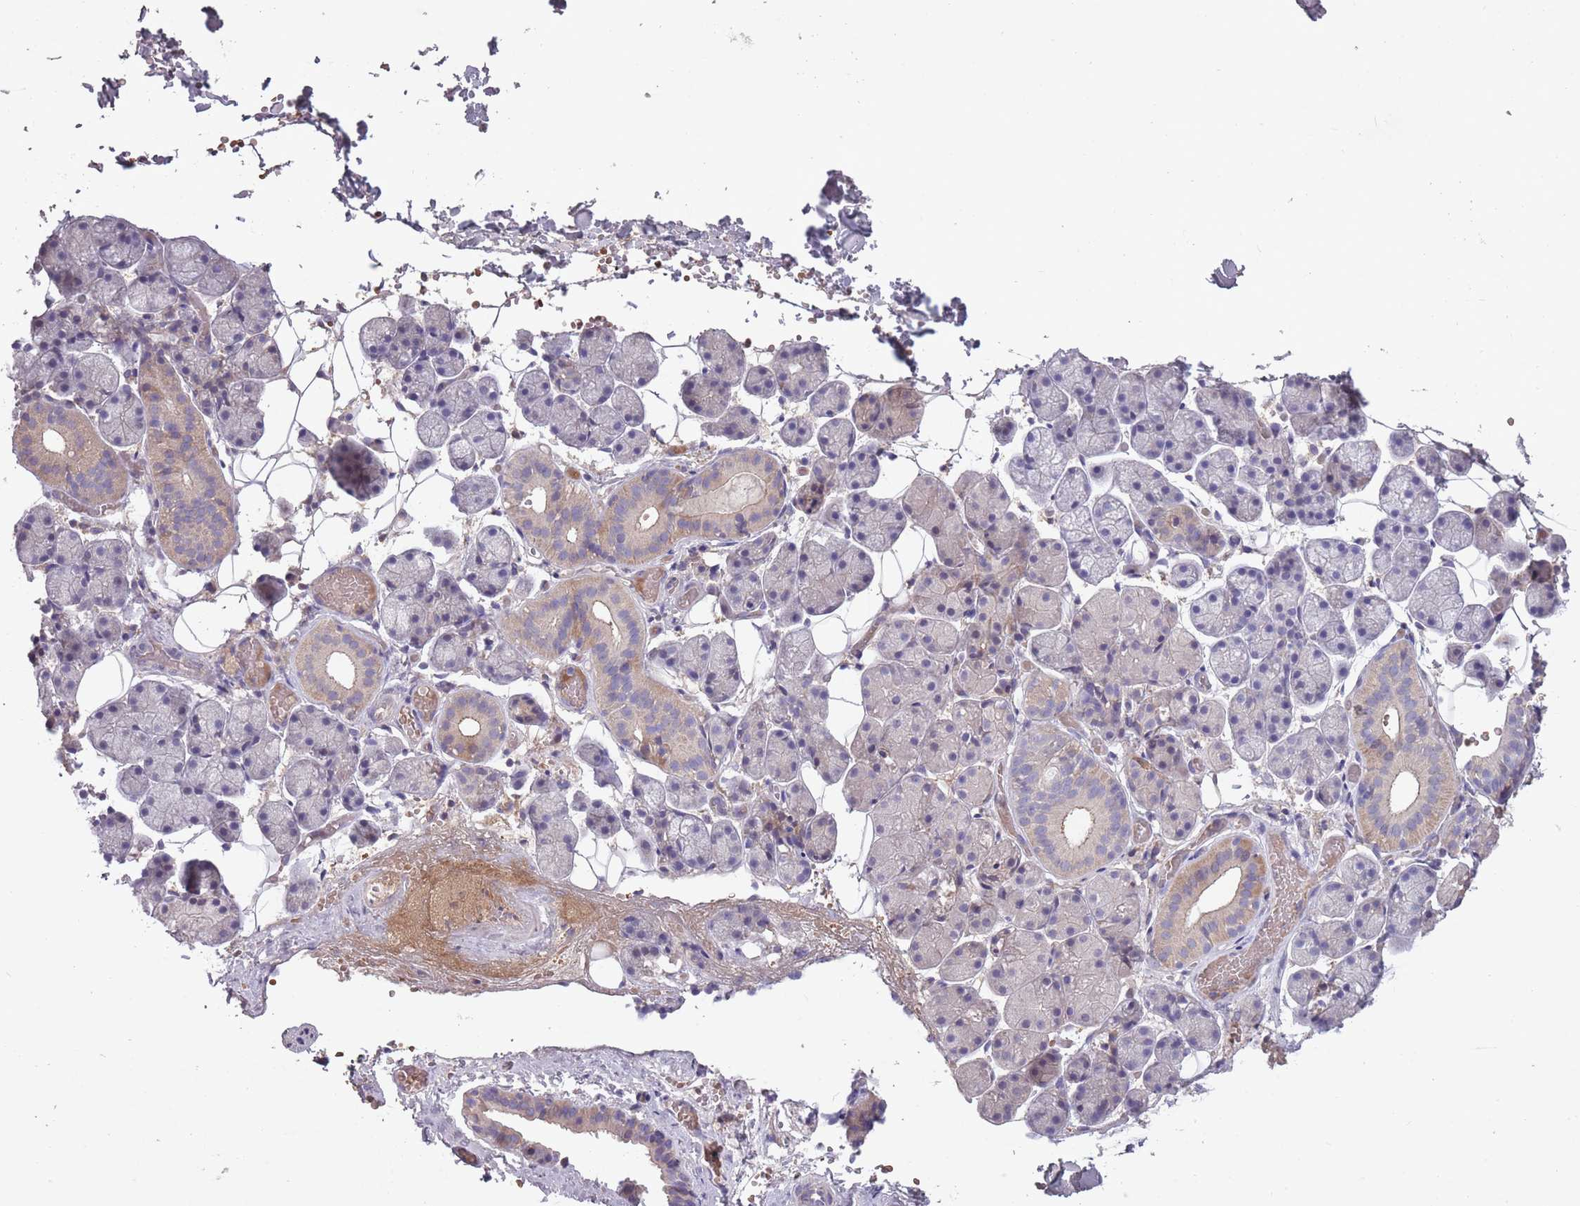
{"staining": {"intensity": "weak", "quantity": "<25%", "location": "cytoplasmic/membranous"}, "tissue": "salivary gland", "cell_type": "Glandular cells", "image_type": "normal", "snomed": [{"axis": "morphology", "description": "Normal tissue, NOS"}, {"axis": "topography", "description": "Salivary gland"}], "caption": "Salivary gland stained for a protein using immunohistochemistry shows no staining glandular cells.", "gene": "OR2V1", "patient": {"sex": "female", "age": 33}}